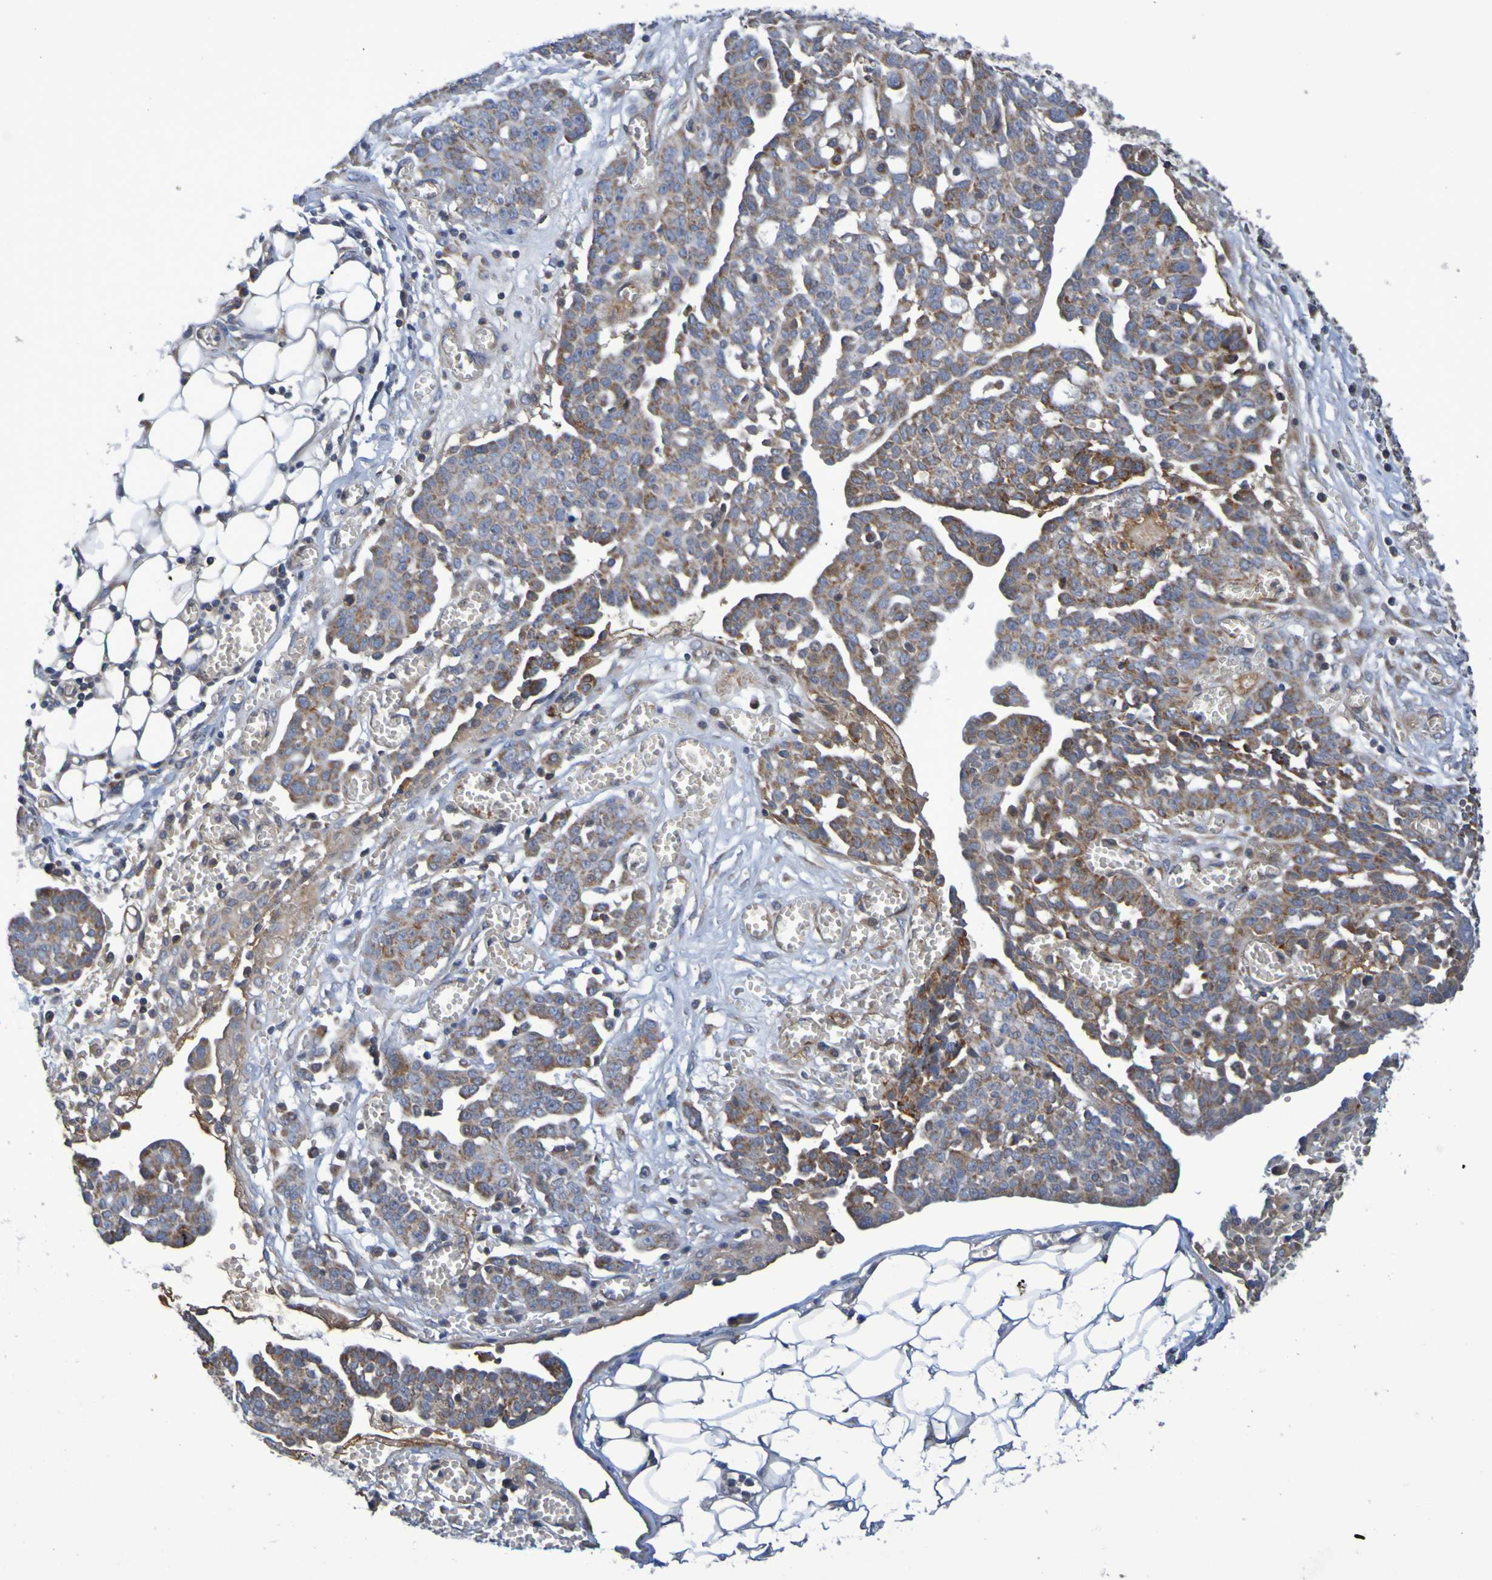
{"staining": {"intensity": "moderate", "quantity": ">75%", "location": "cytoplasmic/membranous"}, "tissue": "ovarian cancer", "cell_type": "Tumor cells", "image_type": "cancer", "snomed": [{"axis": "morphology", "description": "Cystadenocarcinoma, serous, NOS"}, {"axis": "topography", "description": "Soft tissue"}, {"axis": "topography", "description": "Ovary"}], "caption": "This histopathology image exhibits serous cystadenocarcinoma (ovarian) stained with immunohistochemistry to label a protein in brown. The cytoplasmic/membranous of tumor cells show moderate positivity for the protein. Nuclei are counter-stained blue.", "gene": "CCDC51", "patient": {"sex": "female", "age": 57}}